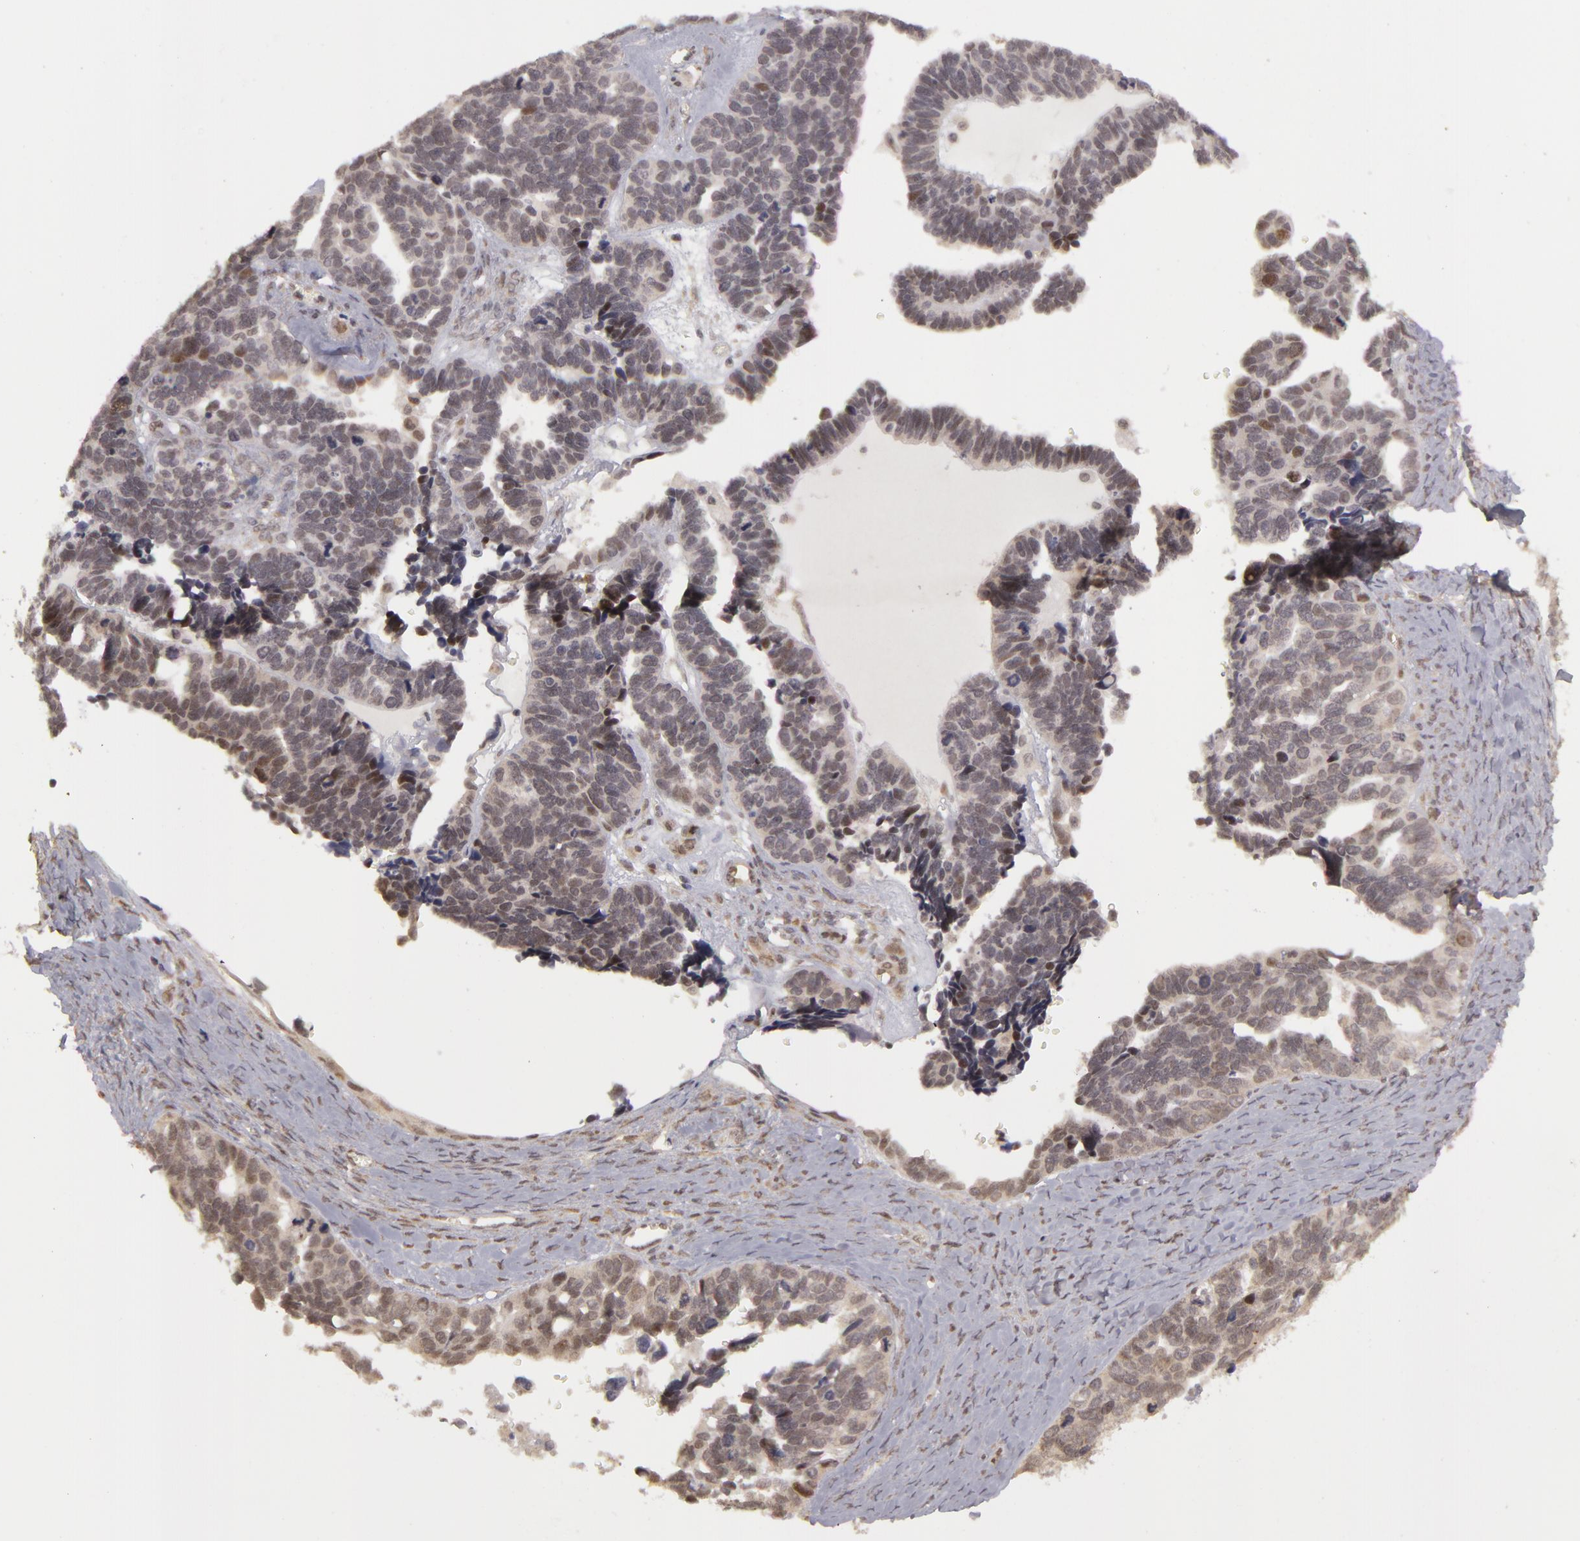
{"staining": {"intensity": "weak", "quantity": "<25%", "location": "nuclear"}, "tissue": "ovarian cancer", "cell_type": "Tumor cells", "image_type": "cancer", "snomed": [{"axis": "morphology", "description": "Cystadenocarcinoma, serous, NOS"}, {"axis": "topography", "description": "Ovary"}], "caption": "Immunohistochemical staining of human ovarian serous cystadenocarcinoma reveals no significant staining in tumor cells.", "gene": "ZNF133", "patient": {"sex": "female", "age": 77}}